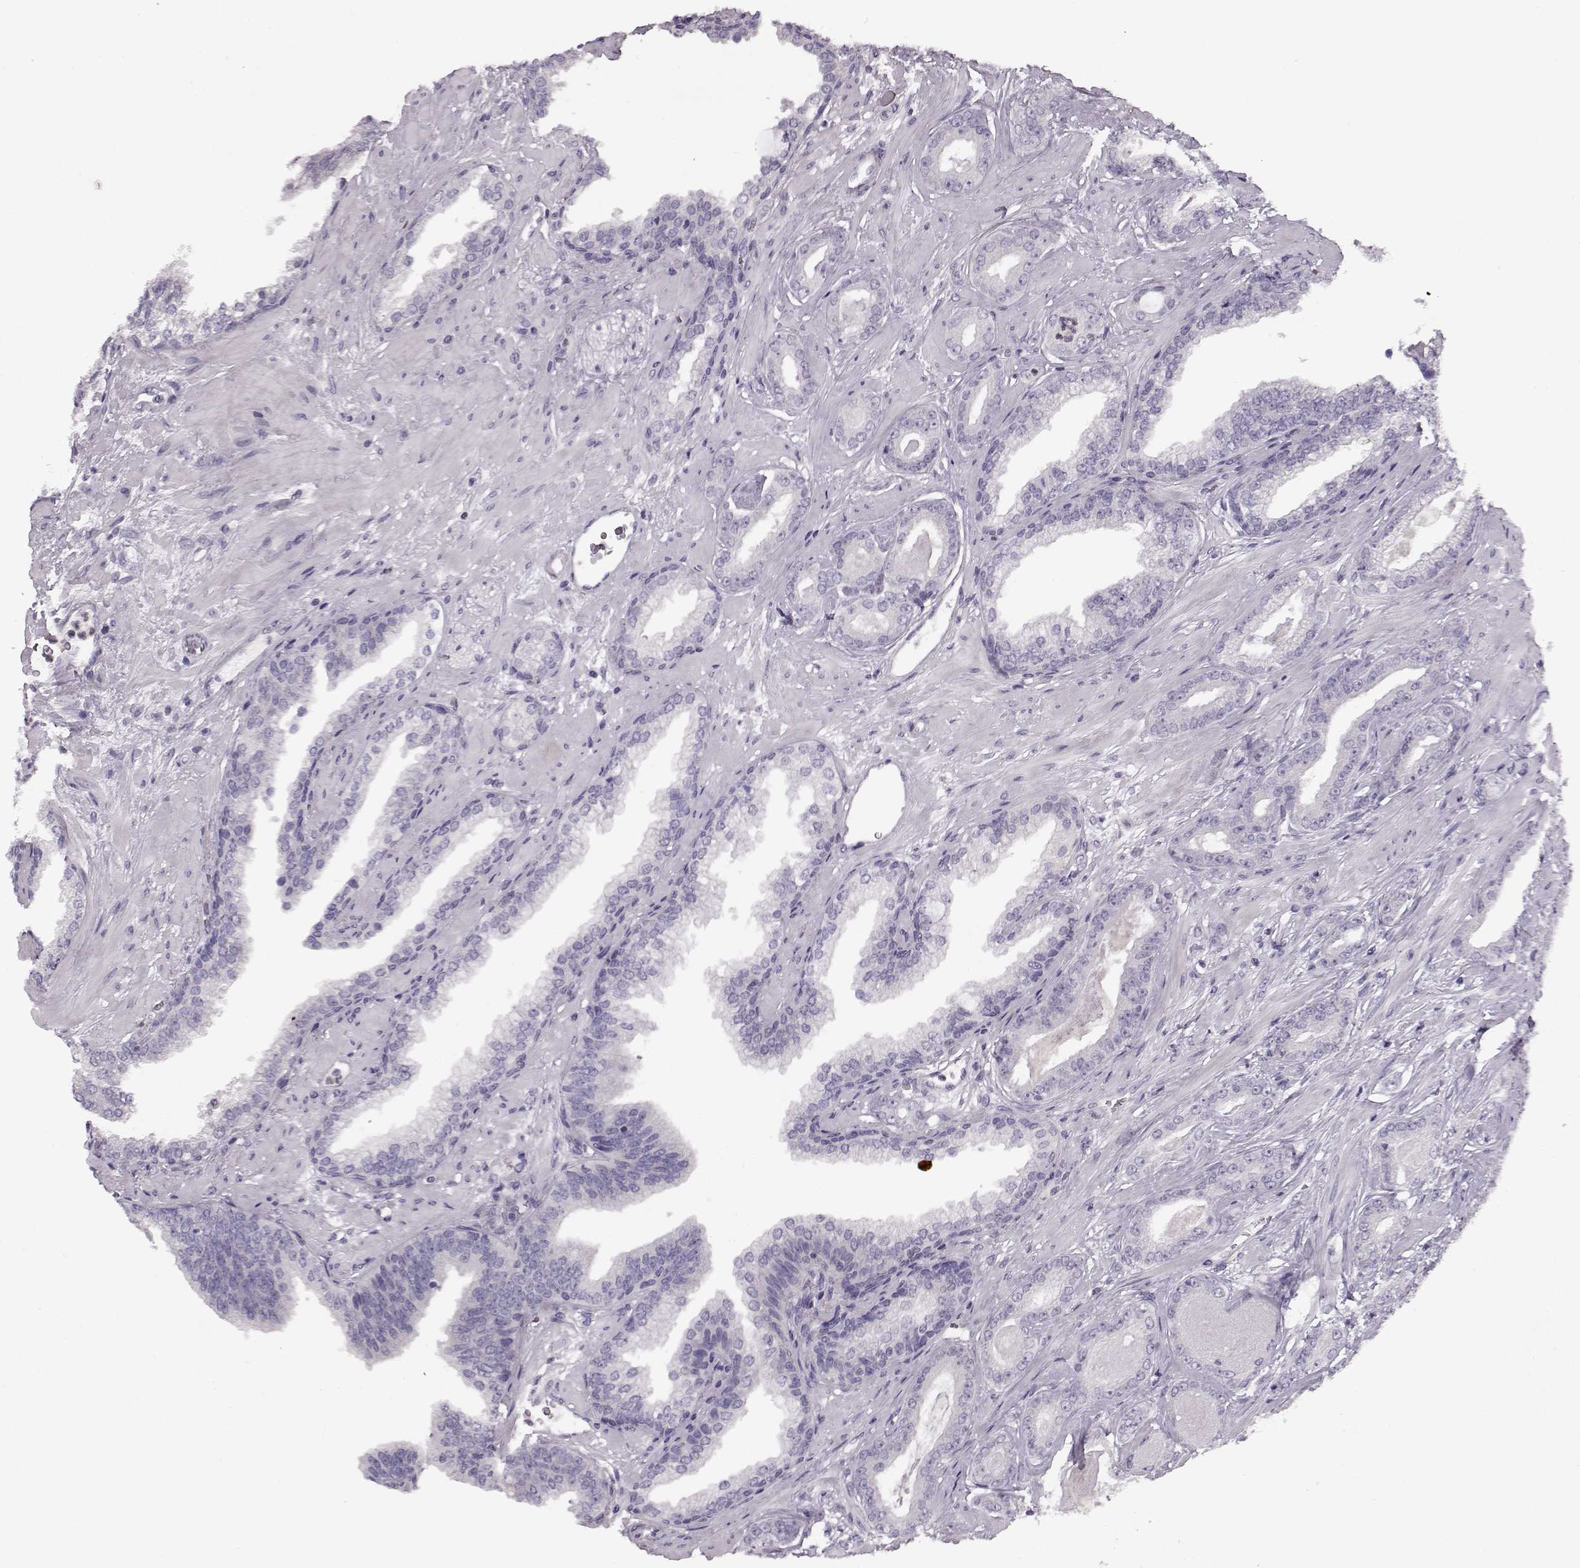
{"staining": {"intensity": "negative", "quantity": "none", "location": "none"}, "tissue": "prostate cancer", "cell_type": "Tumor cells", "image_type": "cancer", "snomed": [{"axis": "morphology", "description": "Adenocarcinoma, Low grade"}, {"axis": "topography", "description": "Prostate"}], "caption": "Tumor cells show no significant staining in prostate cancer (low-grade adenocarcinoma).", "gene": "RP1L1", "patient": {"sex": "male", "age": 61}}